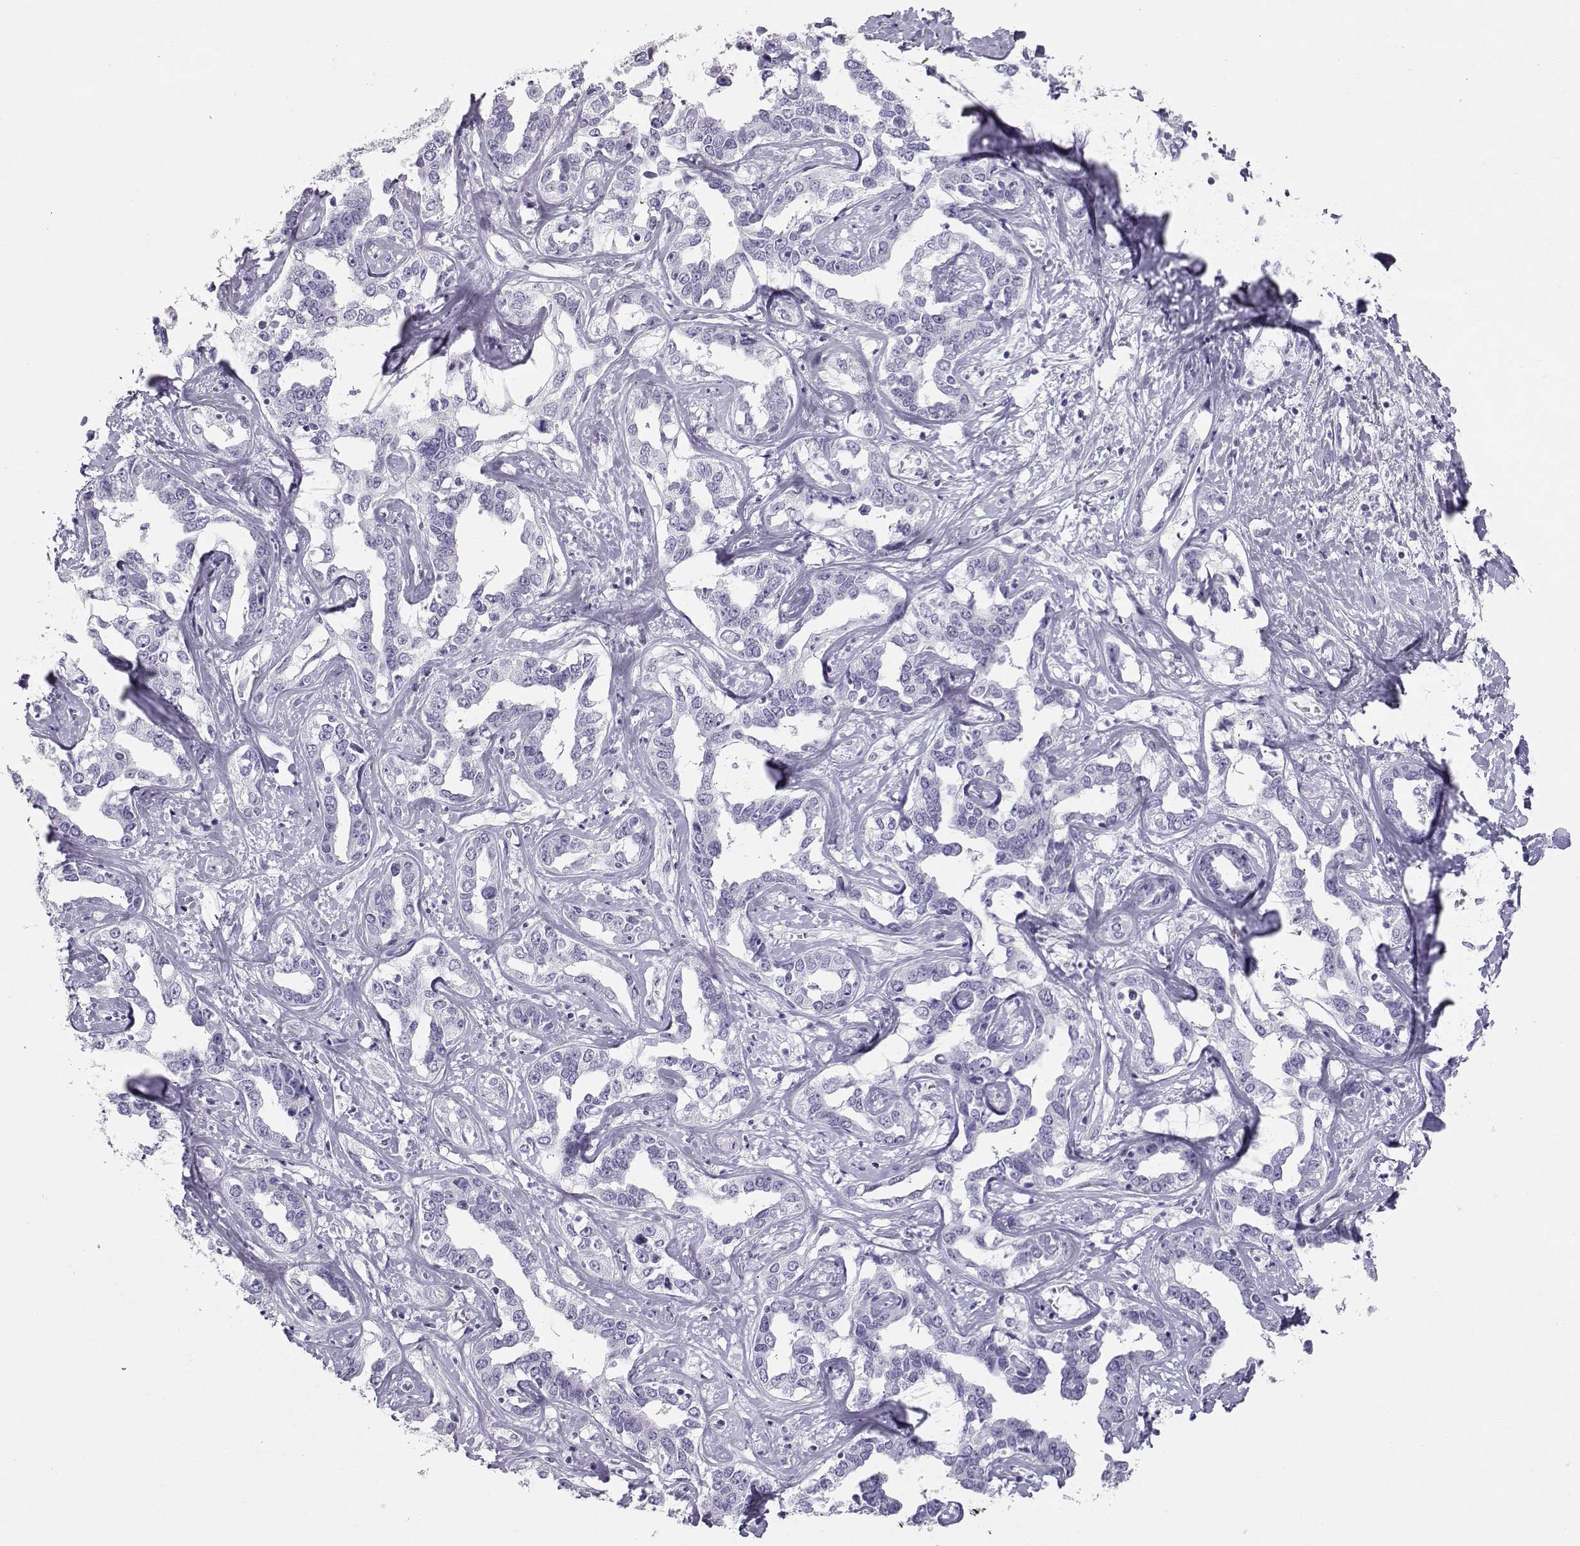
{"staining": {"intensity": "negative", "quantity": "none", "location": "none"}, "tissue": "liver cancer", "cell_type": "Tumor cells", "image_type": "cancer", "snomed": [{"axis": "morphology", "description": "Cholangiocarcinoma"}, {"axis": "topography", "description": "Liver"}], "caption": "This is an IHC photomicrograph of human liver cholangiocarcinoma. There is no expression in tumor cells.", "gene": "IQCD", "patient": {"sex": "male", "age": 59}}